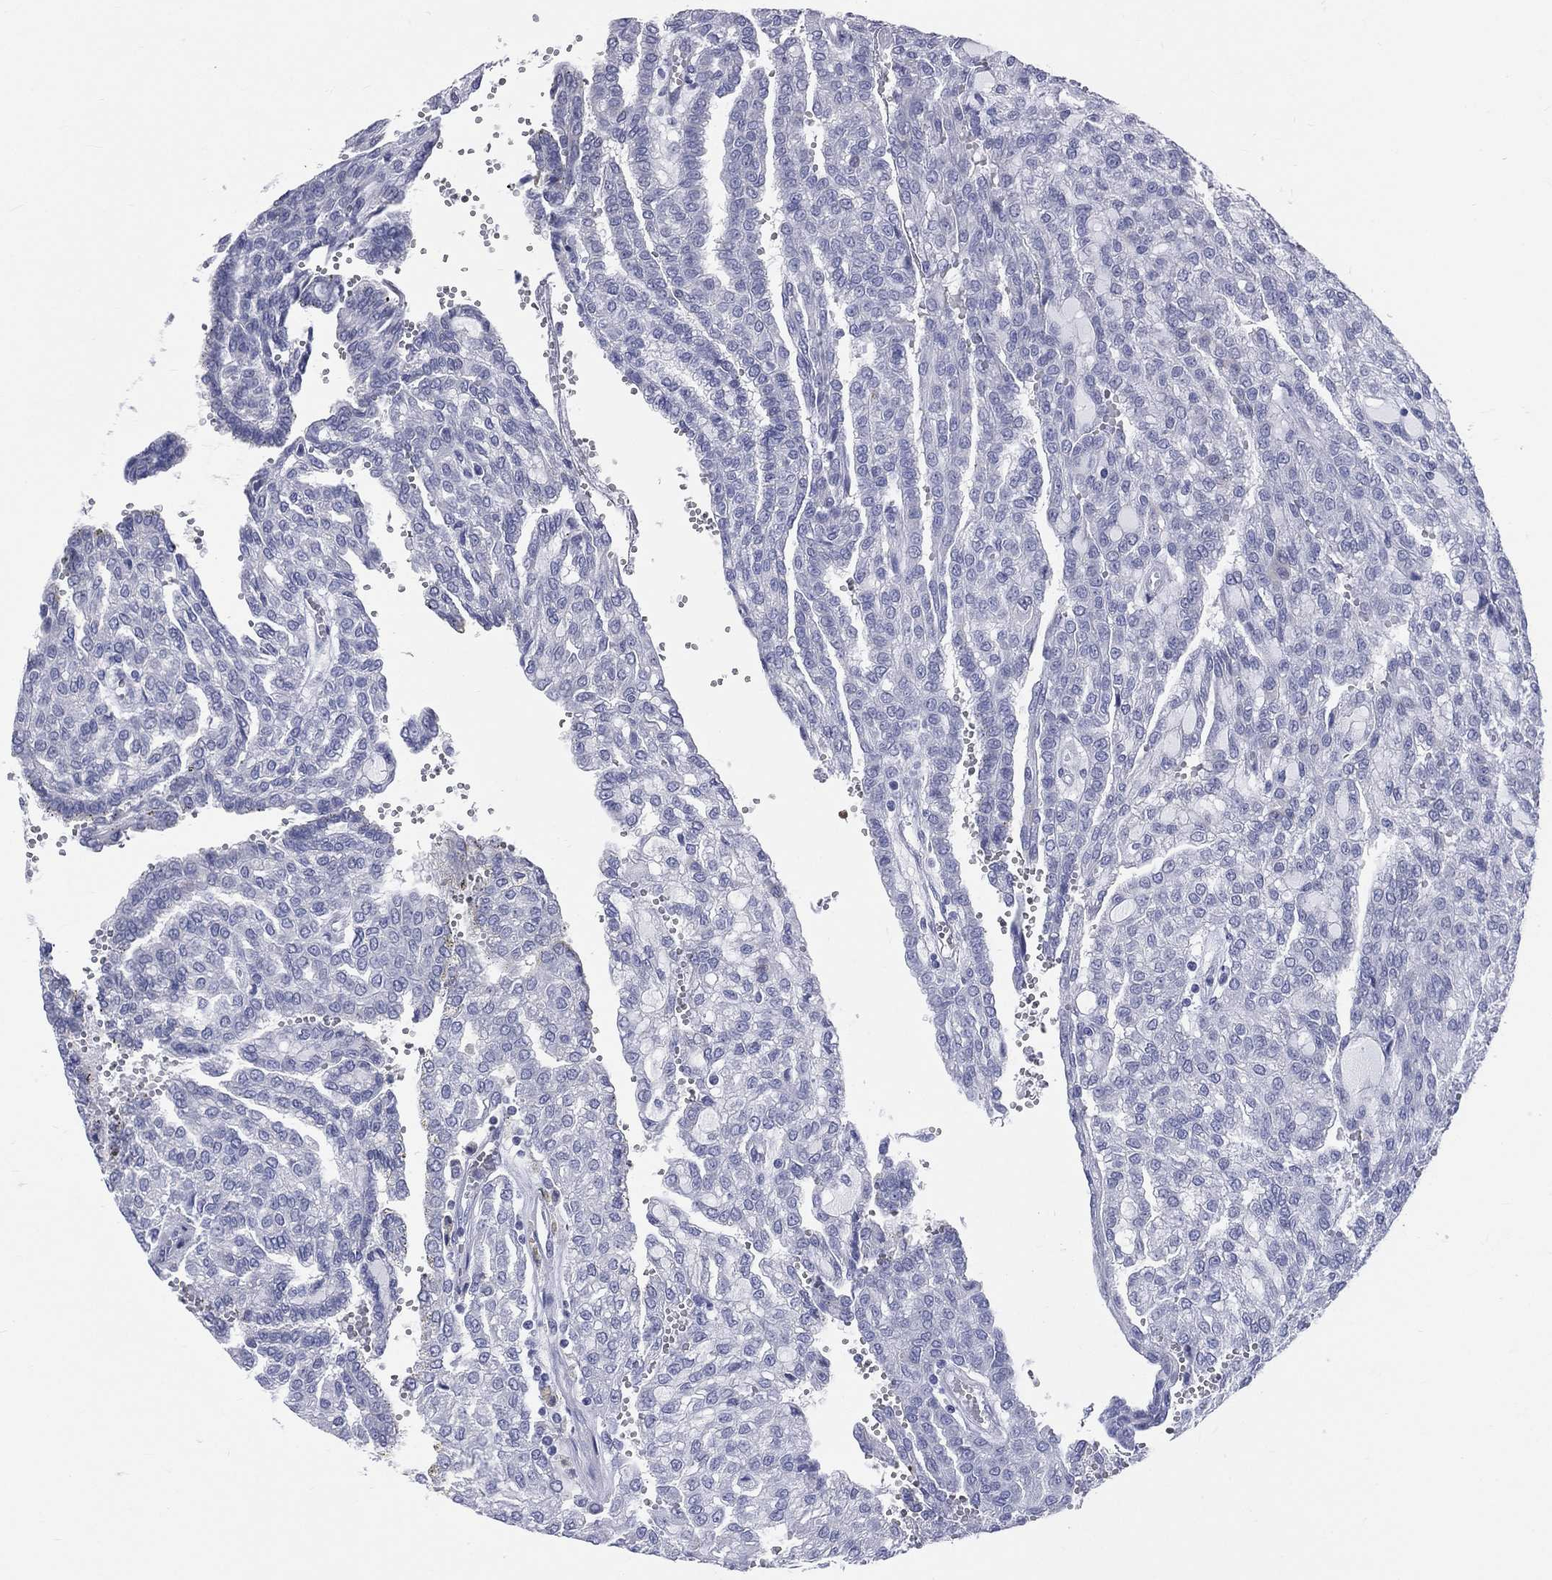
{"staining": {"intensity": "negative", "quantity": "none", "location": "none"}, "tissue": "renal cancer", "cell_type": "Tumor cells", "image_type": "cancer", "snomed": [{"axis": "morphology", "description": "Adenocarcinoma, NOS"}, {"axis": "topography", "description": "Kidney"}], "caption": "A micrograph of renal adenocarcinoma stained for a protein demonstrates no brown staining in tumor cells. (DAB (3,3'-diaminobenzidine) immunohistochemistry (IHC), high magnification).", "gene": "MLLT10", "patient": {"sex": "male", "age": 63}}